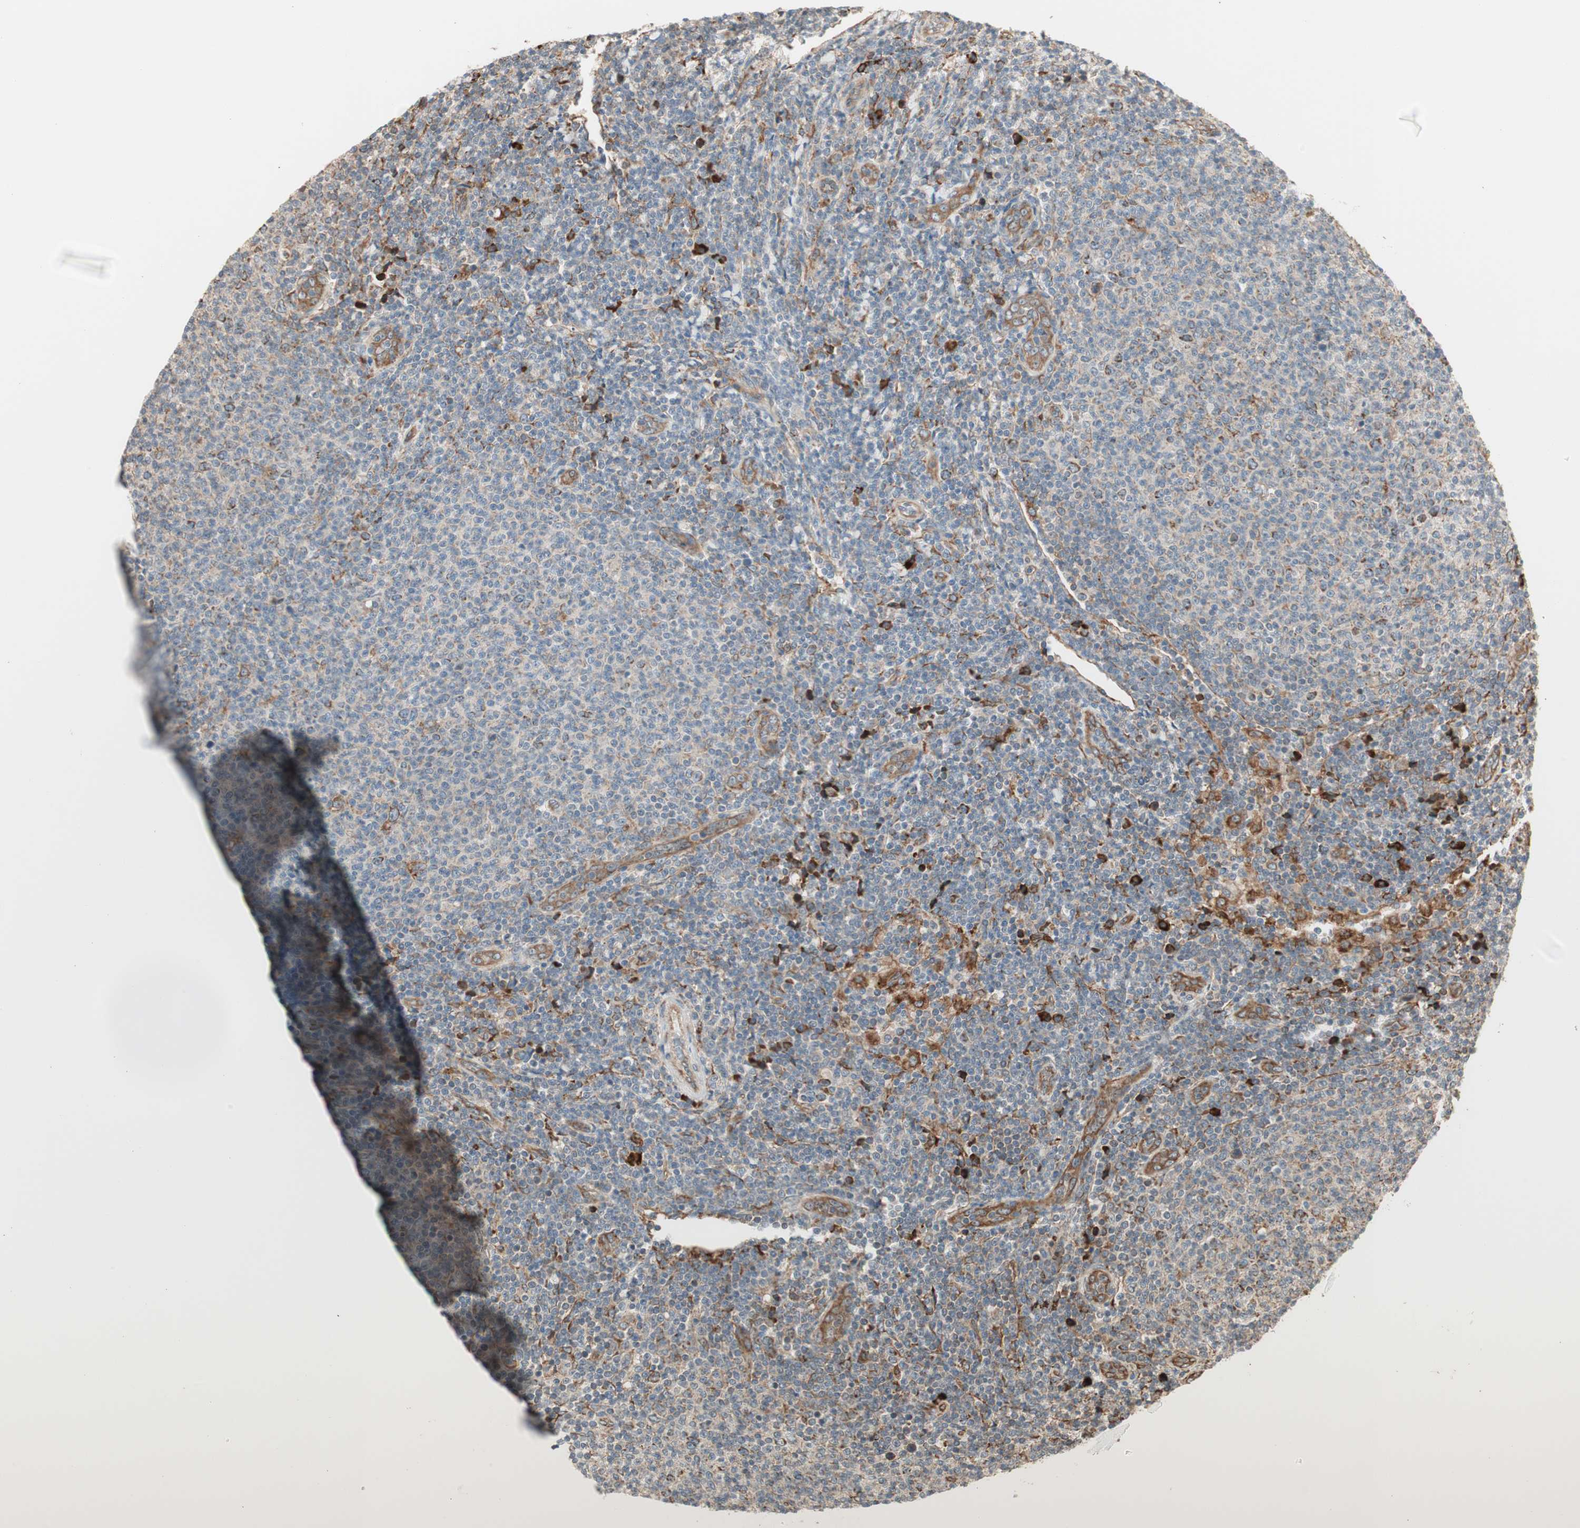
{"staining": {"intensity": "strong", "quantity": "<25%", "location": "cytoplasmic/membranous"}, "tissue": "lymphoma", "cell_type": "Tumor cells", "image_type": "cancer", "snomed": [{"axis": "morphology", "description": "Malignant lymphoma, non-Hodgkin's type, Low grade"}, {"axis": "topography", "description": "Lymph node"}], "caption": "Lymphoma stained with a protein marker reveals strong staining in tumor cells.", "gene": "P4HA1", "patient": {"sex": "male", "age": 66}}